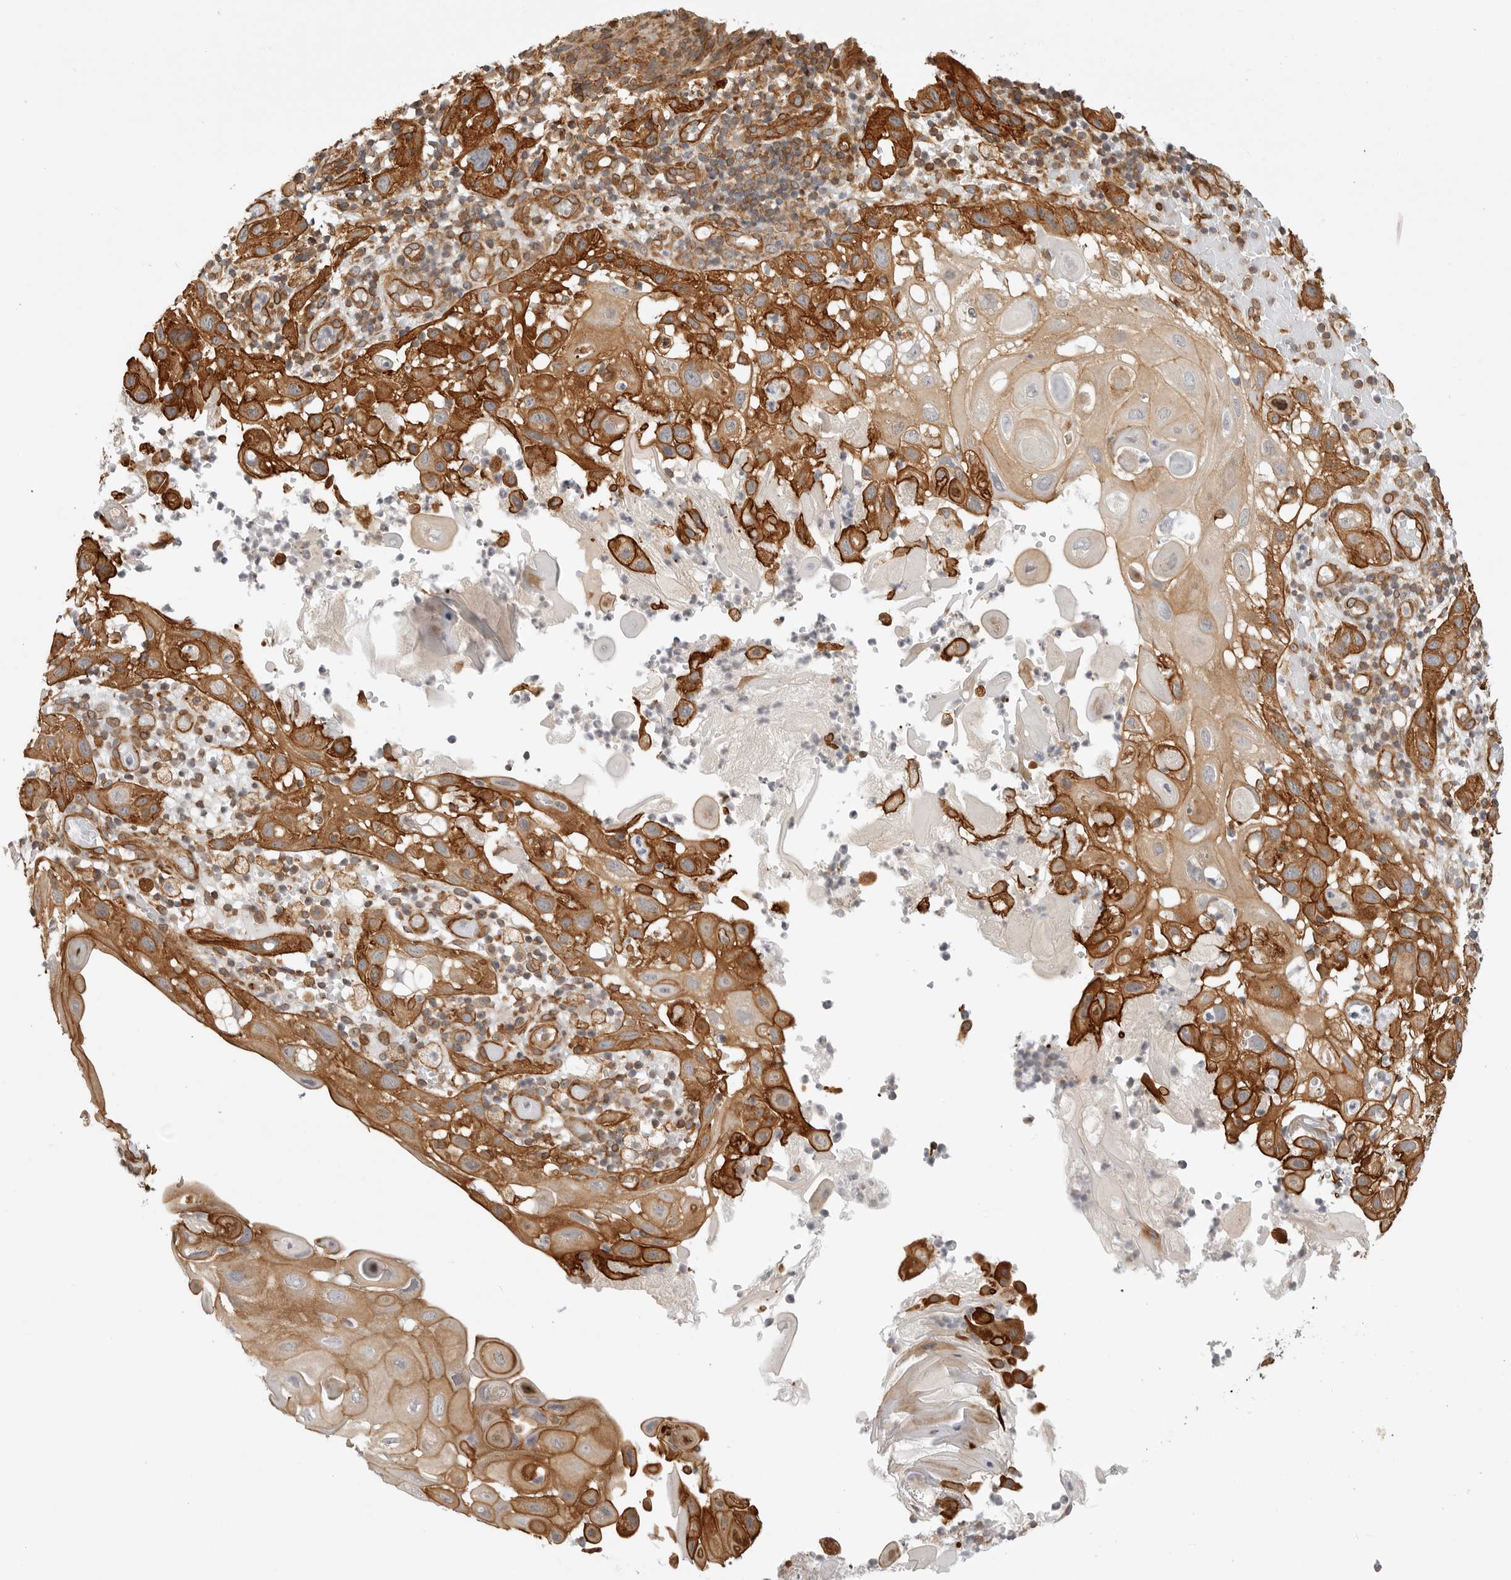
{"staining": {"intensity": "strong", "quantity": ">75%", "location": "cytoplasmic/membranous"}, "tissue": "skin cancer", "cell_type": "Tumor cells", "image_type": "cancer", "snomed": [{"axis": "morphology", "description": "Normal tissue, NOS"}, {"axis": "morphology", "description": "Squamous cell carcinoma, NOS"}, {"axis": "topography", "description": "Skin"}], "caption": "This histopathology image reveals IHC staining of human skin cancer, with high strong cytoplasmic/membranous positivity in about >75% of tumor cells.", "gene": "ATOH7", "patient": {"sex": "female", "age": 96}}